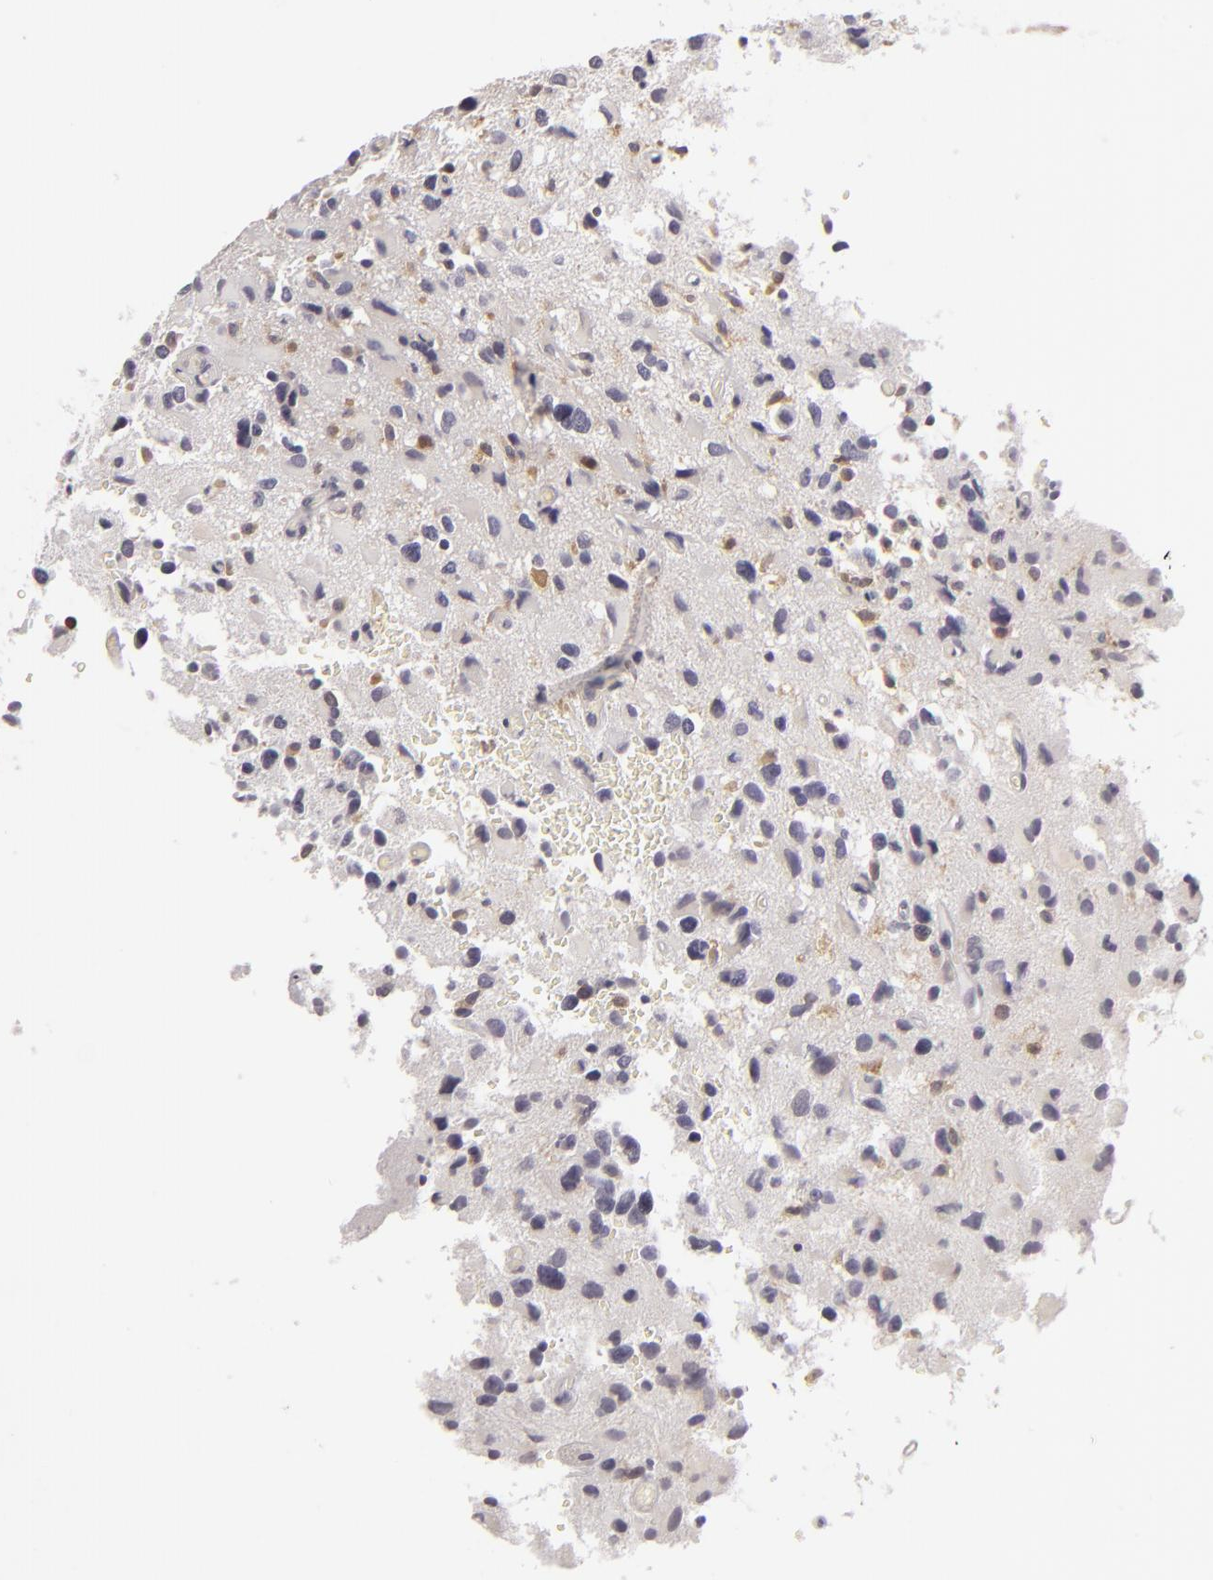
{"staining": {"intensity": "weak", "quantity": "<25%", "location": "cytoplasmic/membranous"}, "tissue": "glioma", "cell_type": "Tumor cells", "image_type": "cancer", "snomed": [{"axis": "morphology", "description": "Glioma, malignant, High grade"}, {"axis": "topography", "description": "Brain"}], "caption": "A photomicrograph of glioma stained for a protein displays no brown staining in tumor cells.", "gene": "APOBEC3G", "patient": {"sex": "male", "age": 69}}